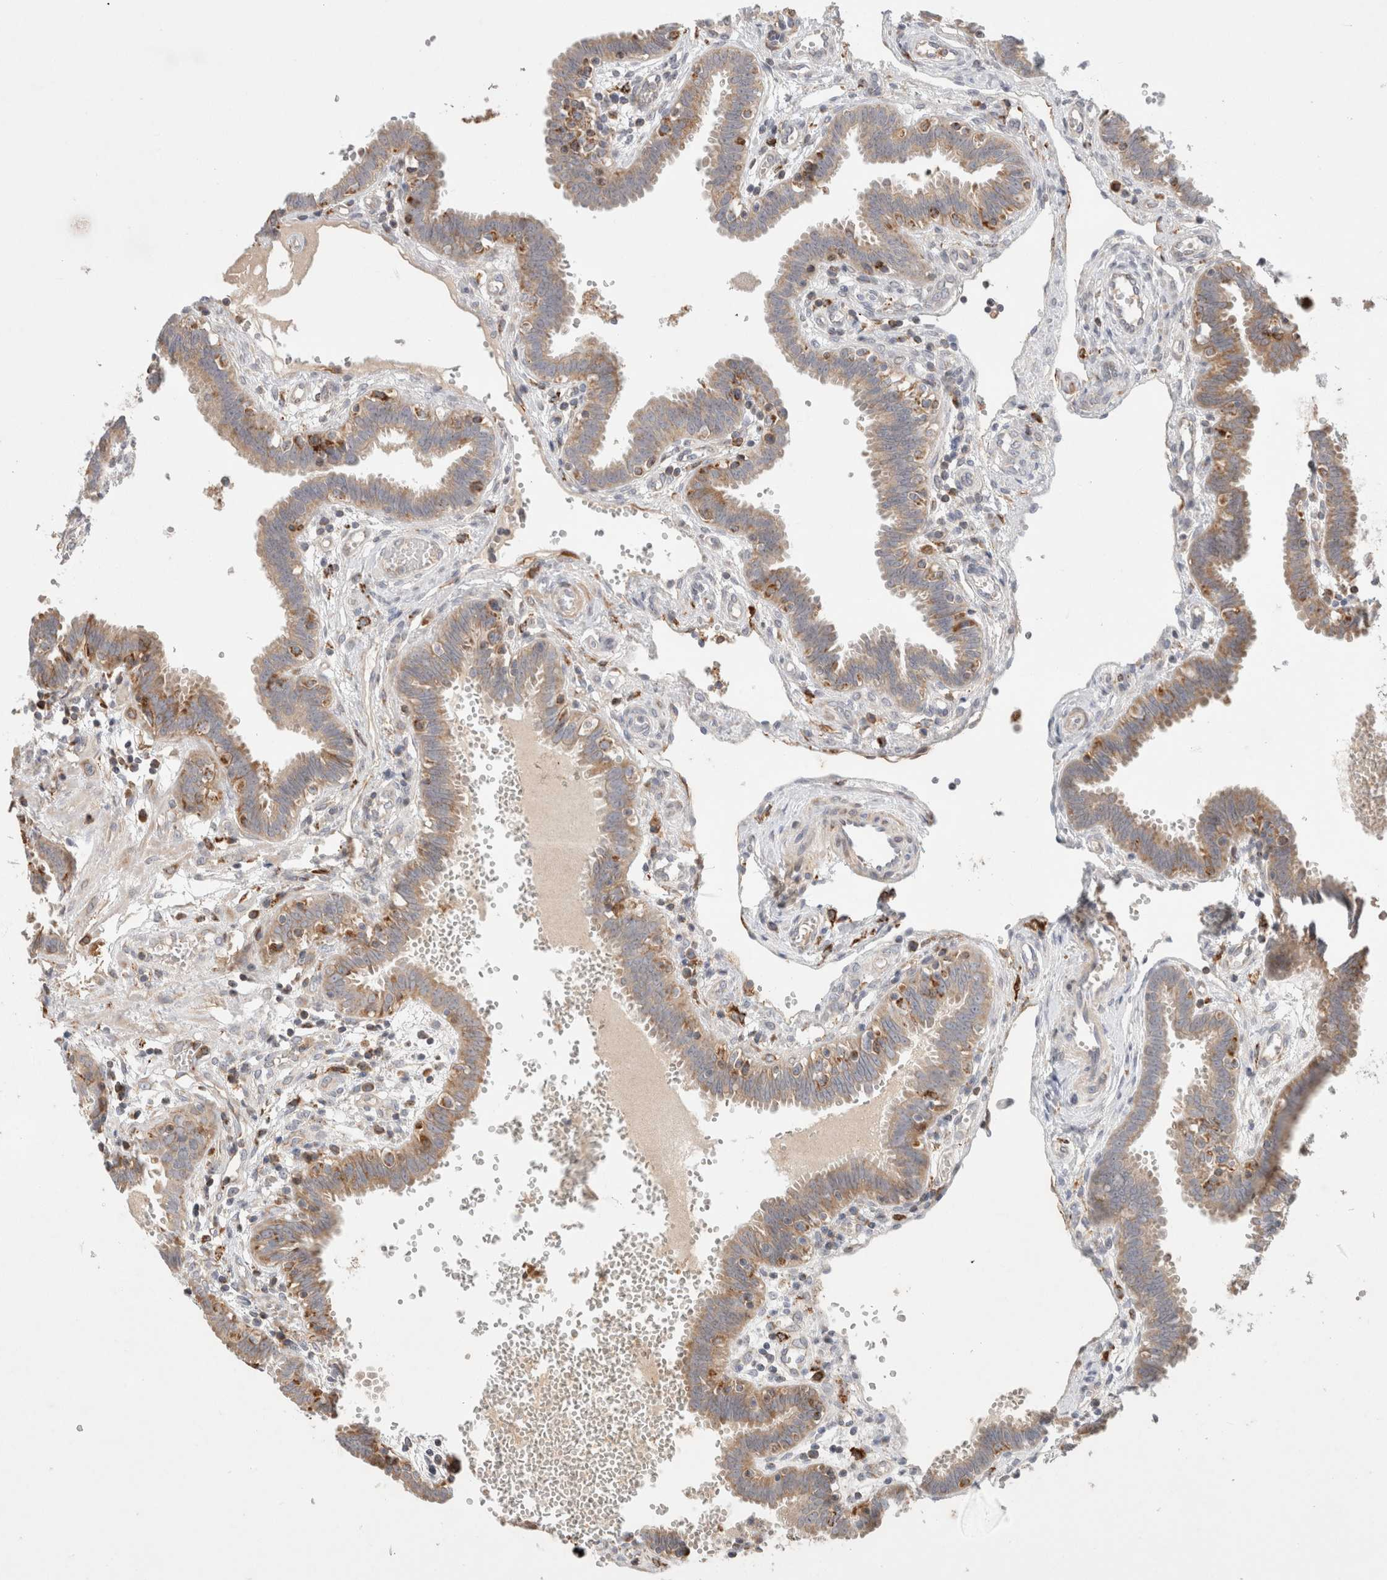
{"staining": {"intensity": "moderate", "quantity": "25%-75%", "location": "cytoplasmic/membranous"}, "tissue": "fallopian tube", "cell_type": "Glandular cells", "image_type": "normal", "snomed": [{"axis": "morphology", "description": "Normal tissue, NOS"}, {"axis": "topography", "description": "Fallopian tube"}, {"axis": "topography", "description": "Placenta"}], "caption": "A high-resolution photomicrograph shows immunohistochemistry (IHC) staining of benign fallopian tube, which reveals moderate cytoplasmic/membranous staining in about 25%-75% of glandular cells. (DAB IHC, brown staining for protein, blue staining for nuclei).", "gene": "HROB", "patient": {"sex": "female", "age": 32}}